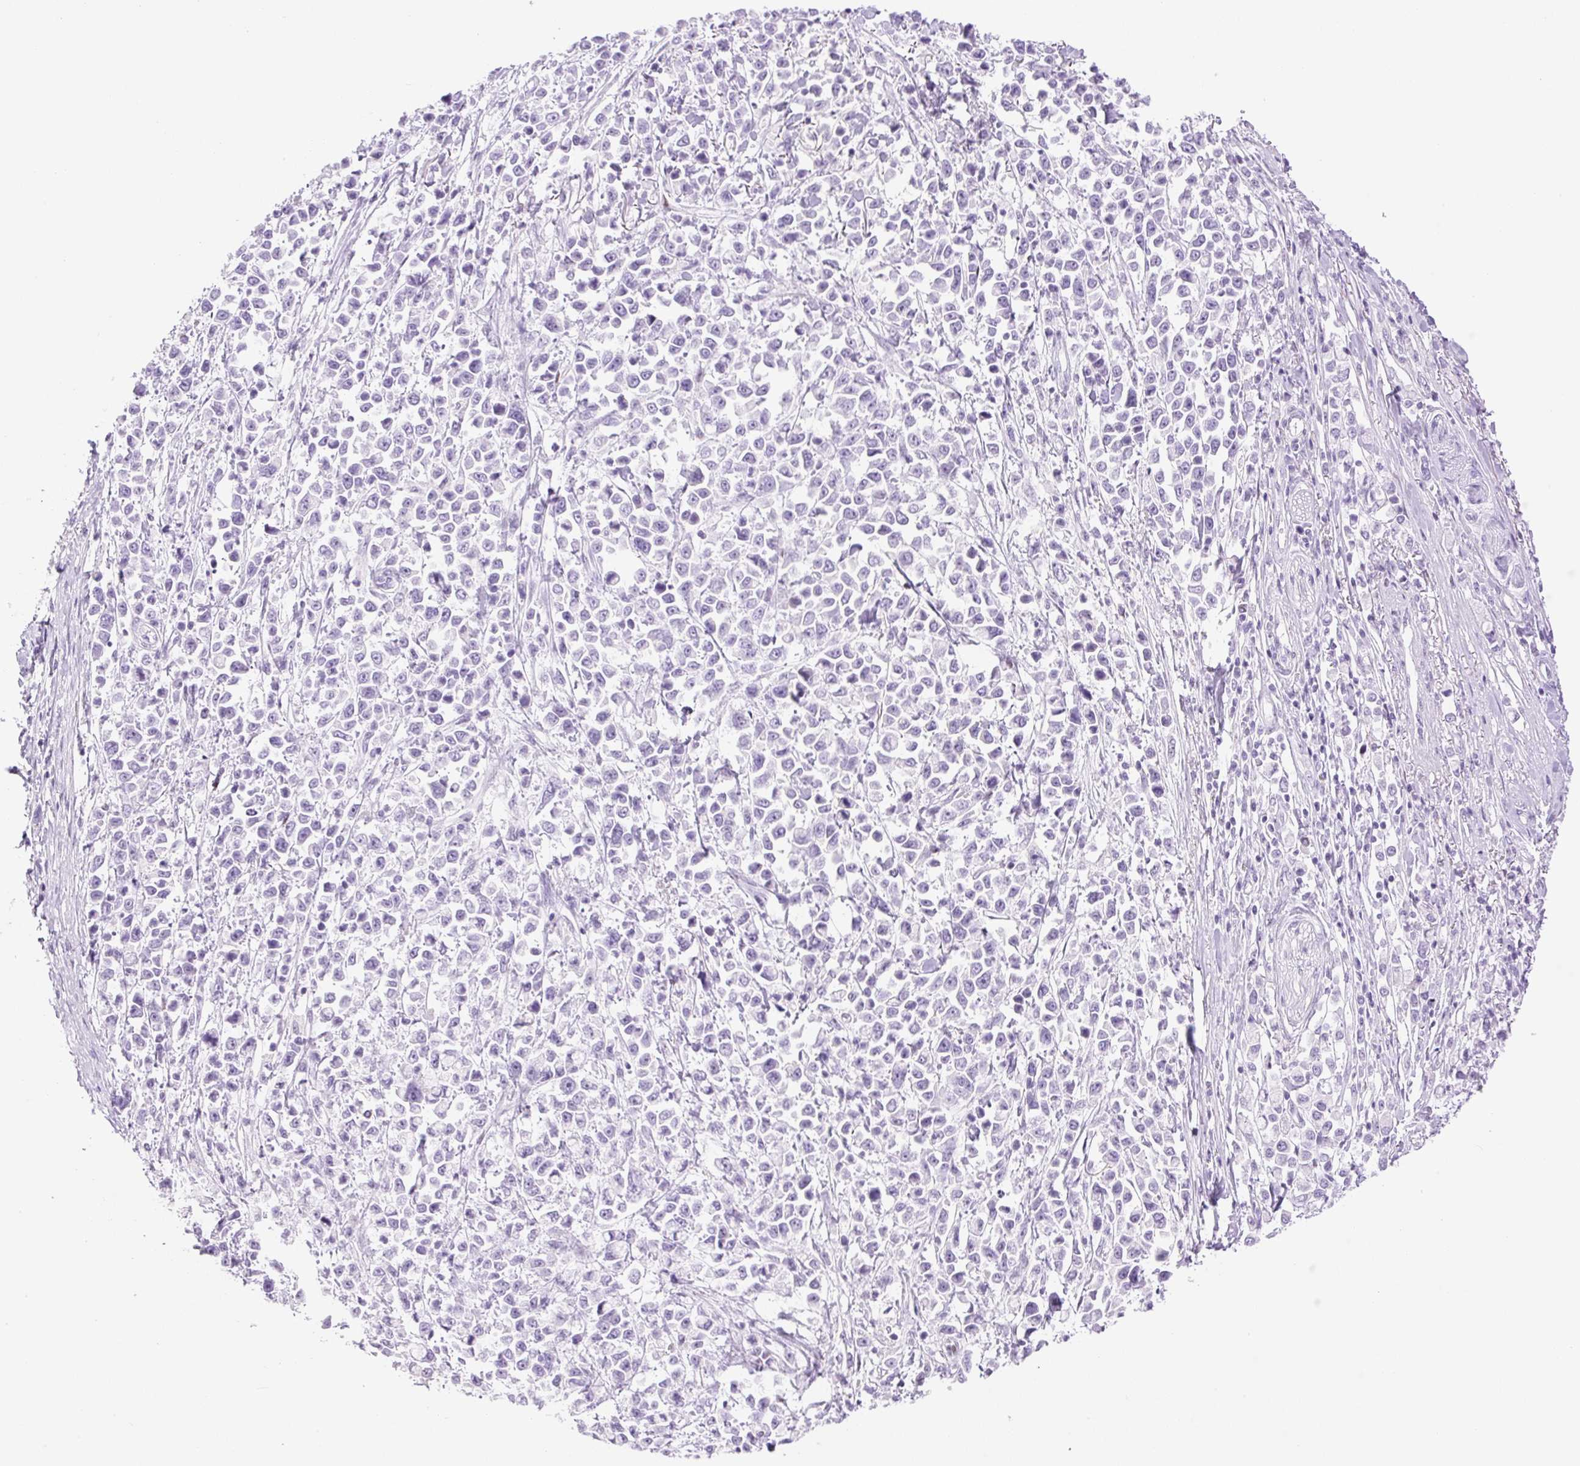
{"staining": {"intensity": "negative", "quantity": "none", "location": "none"}, "tissue": "stomach cancer", "cell_type": "Tumor cells", "image_type": "cancer", "snomed": [{"axis": "morphology", "description": "Adenocarcinoma, NOS"}, {"axis": "topography", "description": "Stomach"}], "caption": "There is no significant staining in tumor cells of adenocarcinoma (stomach).", "gene": "SP140L", "patient": {"sex": "female", "age": 81}}